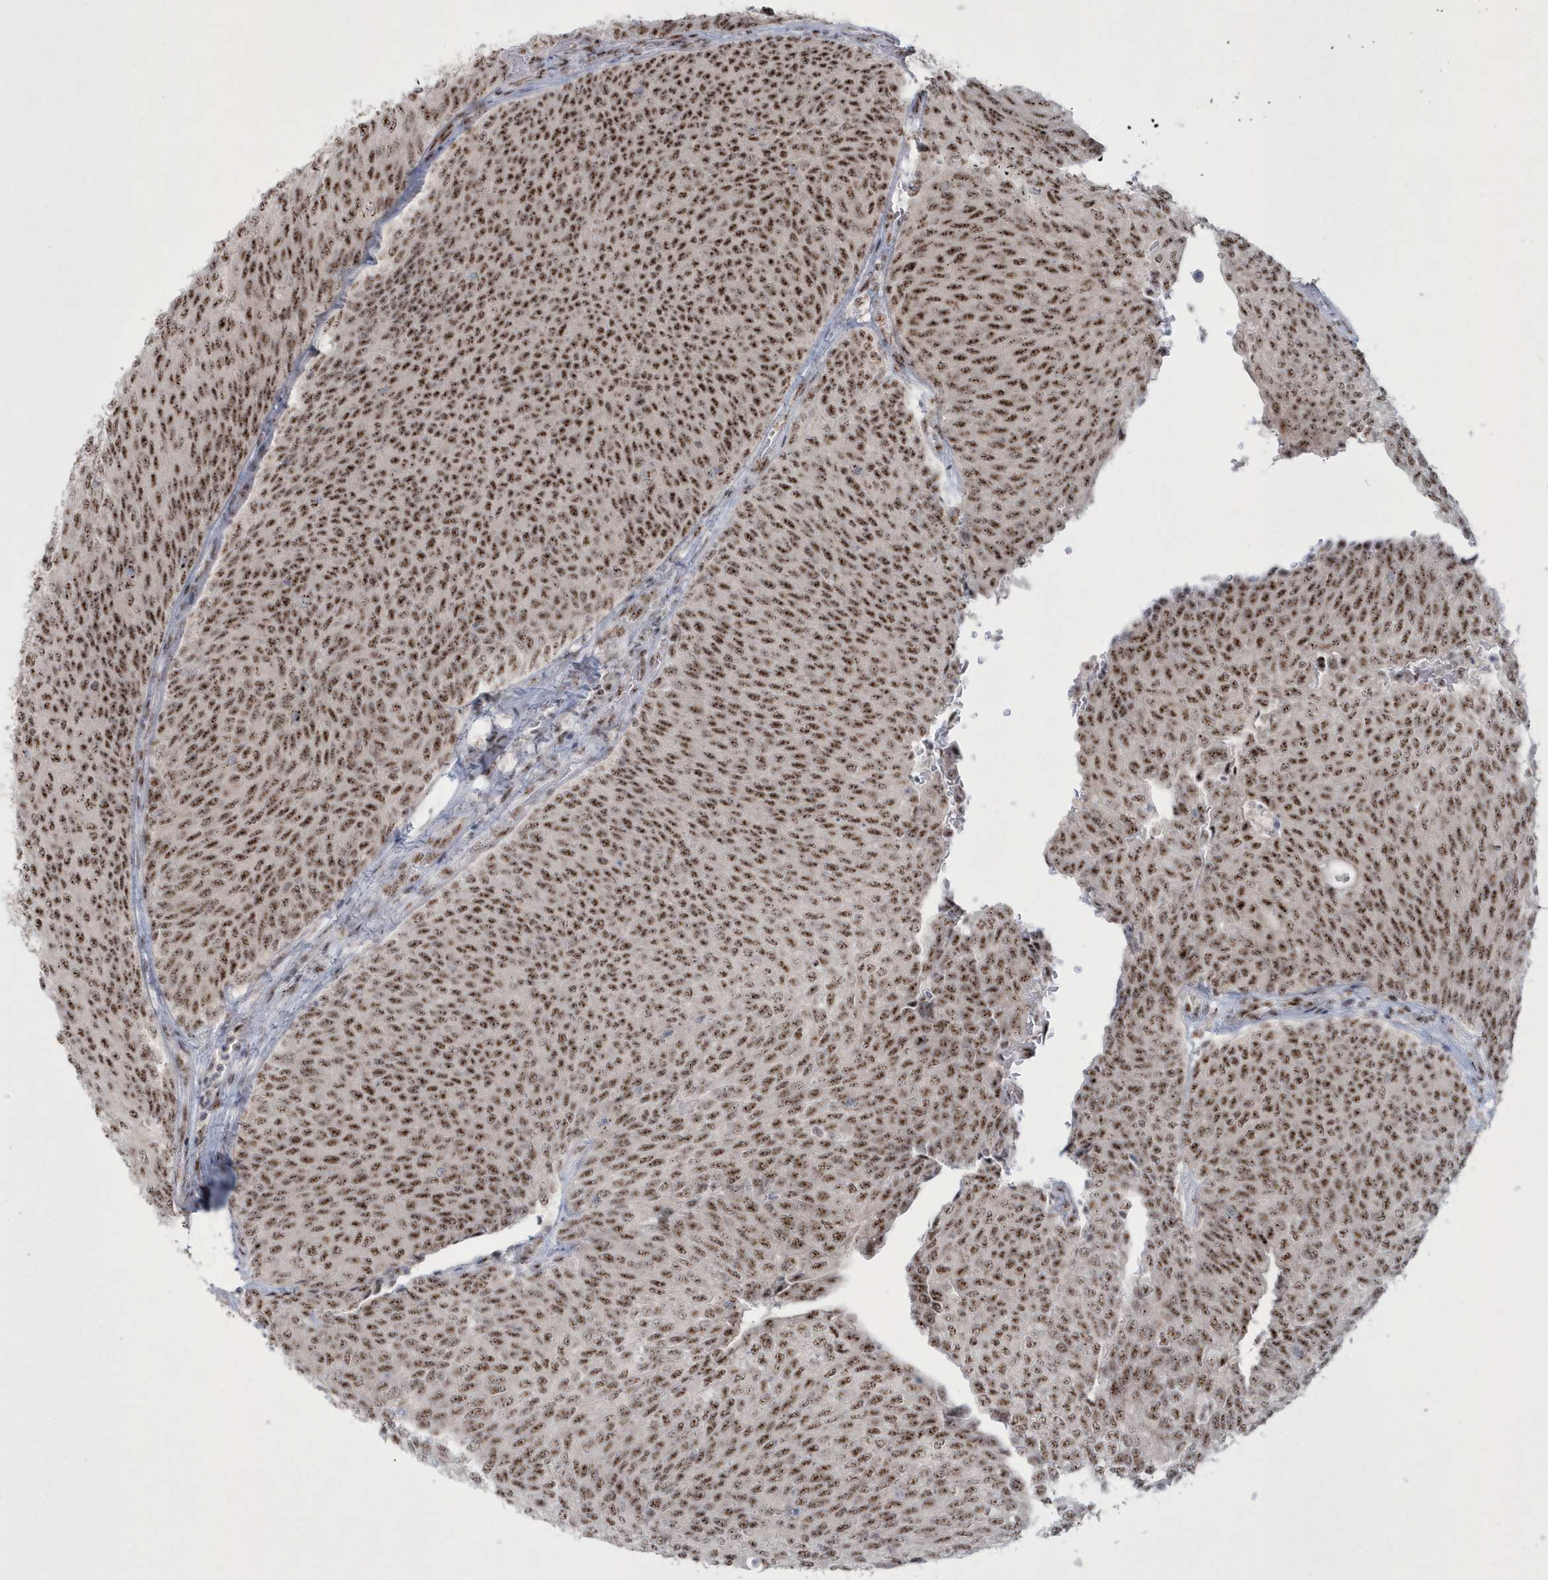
{"staining": {"intensity": "strong", "quantity": ">75%", "location": "nuclear"}, "tissue": "urothelial cancer", "cell_type": "Tumor cells", "image_type": "cancer", "snomed": [{"axis": "morphology", "description": "Urothelial carcinoma, Low grade"}, {"axis": "topography", "description": "Urinary bladder"}], "caption": "This is an image of immunohistochemistry (IHC) staining of urothelial carcinoma (low-grade), which shows strong staining in the nuclear of tumor cells.", "gene": "KDM6B", "patient": {"sex": "female", "age": 79}}